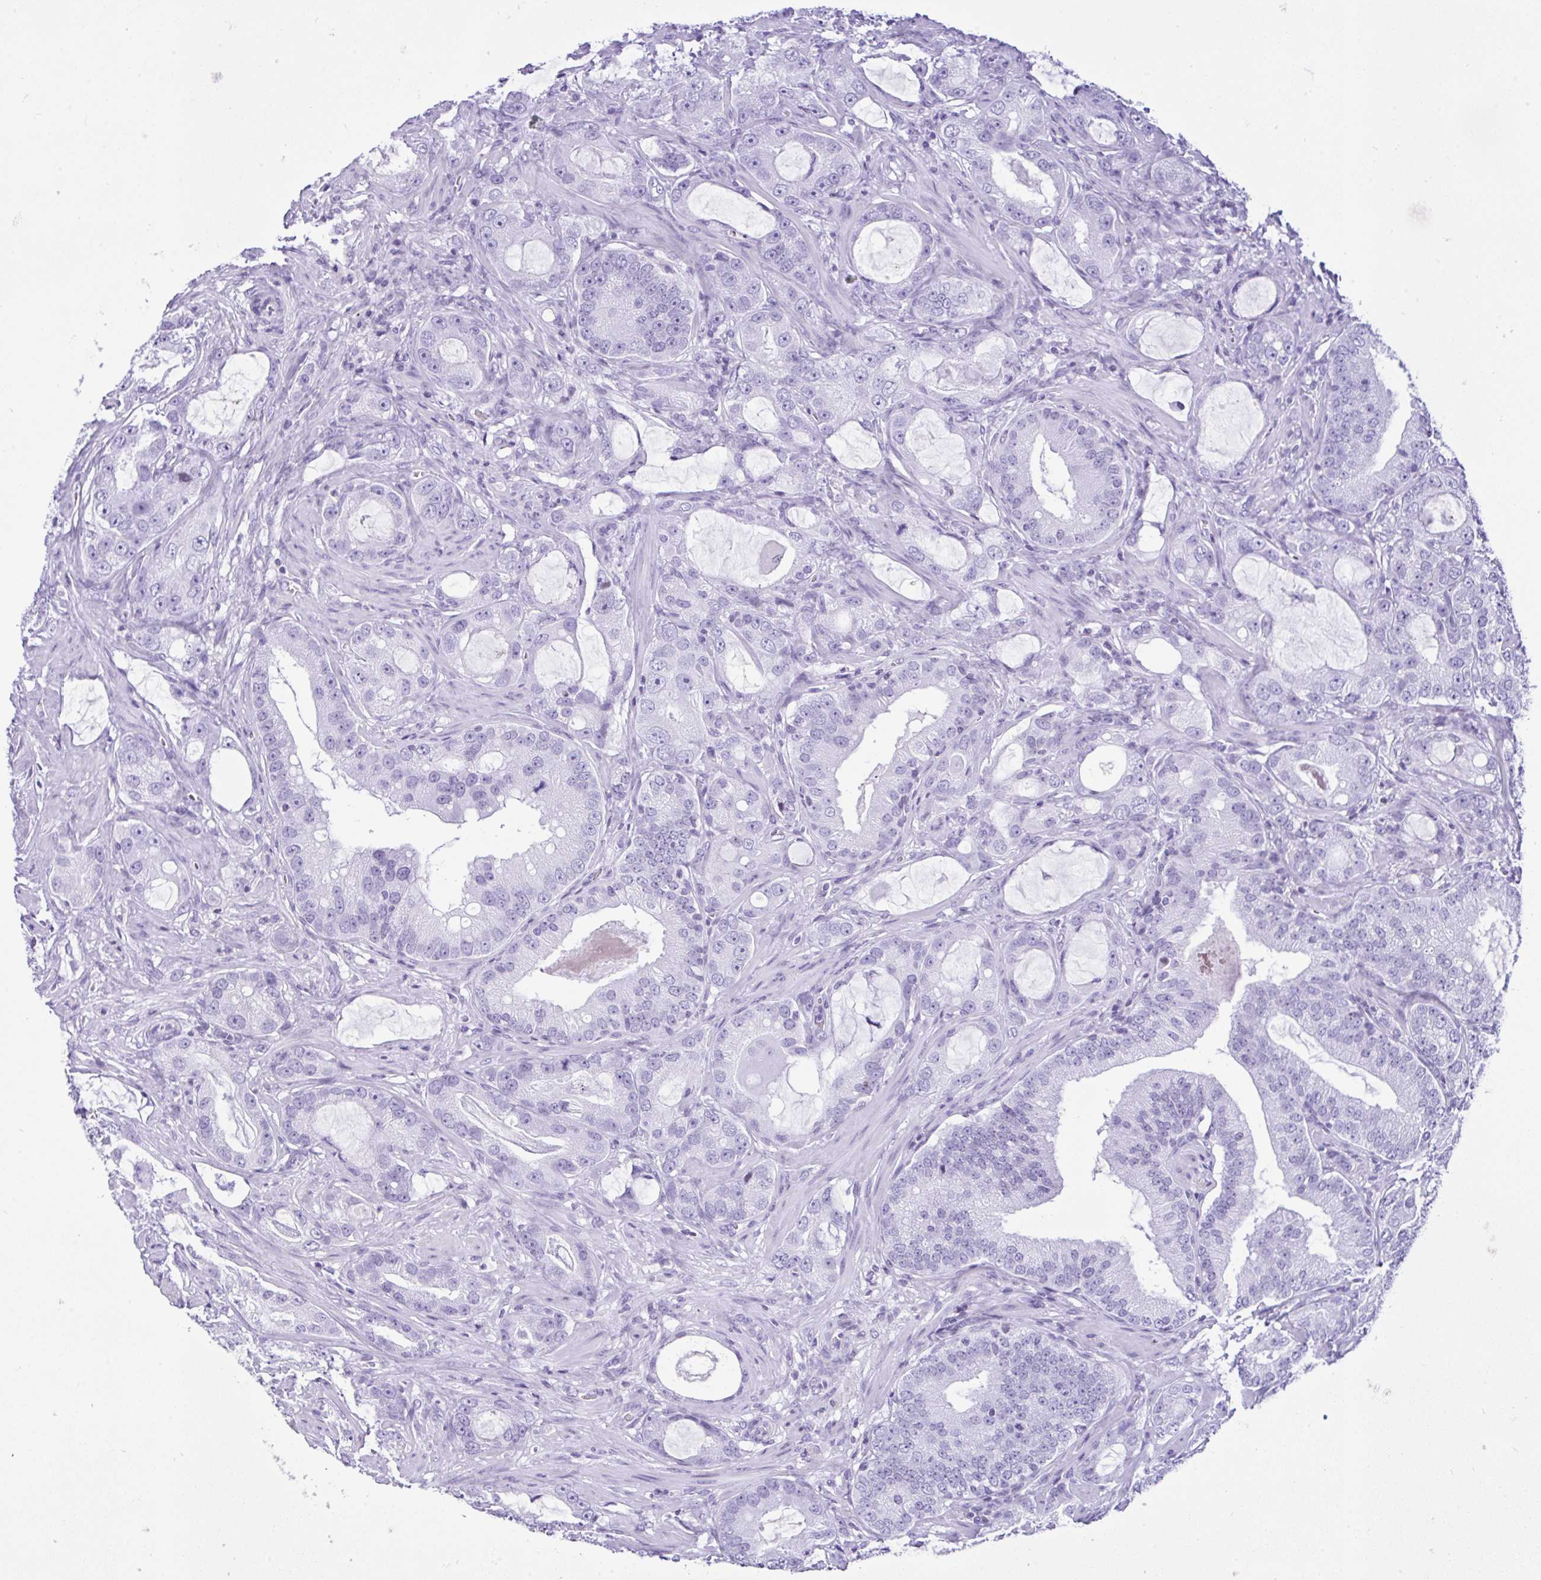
{"staining": {"intensity": "negative", "quantity": "none", "location": "none"}, "tissue": "prostate cancer", "cell_type": "Tumor cells", "image_type": "cancer", "snomed": [{"axis": "morphology", "description": "Adenocarcinoma, High grade"}, {"axis": "topography", "description": "Prostate"}], "caption": "Prostate cancer (adenocarcinoma (high-grade)) was stained to show a protein in brown. There is no significant expression in tumor cells.", "gene": "KRT27", "patient": {"sex": "male", "age": 65}}